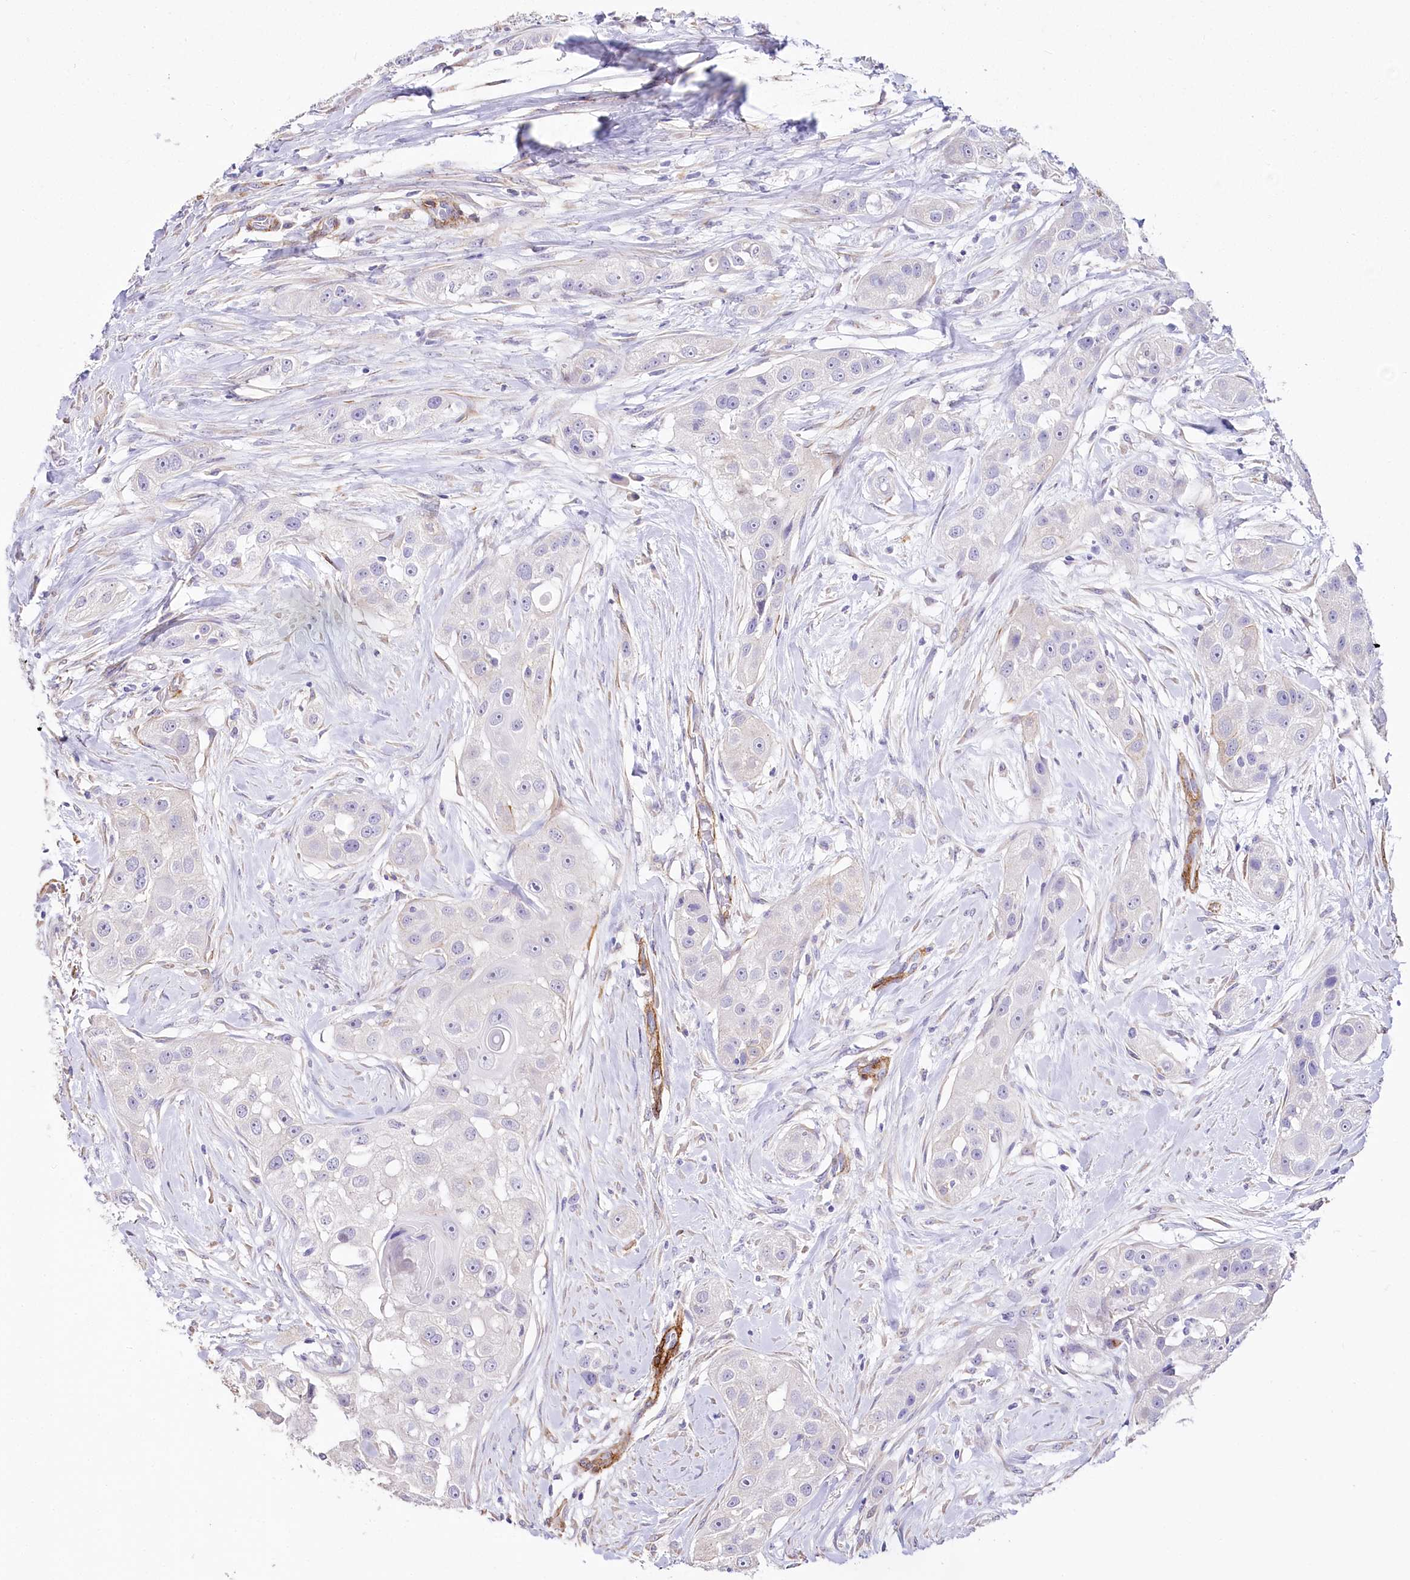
{"staining": {"intensity": "negative", "quantity": "none", "location": "none"}, "tissue": "head and neck cancer", "cell_type": "Tumor cells", "image_type": "cancer", "snomed": [{"axis": "morphology", "description": "Normal tissue, NOS"}, {"axis": "morphology", "description": "Squamous cell carcinoma, NOS"}, {"axis": "topography", "description": "Skeletal muscle"}, {"axis": "topography", "description": "Head-Neck"}], "caption": "This is a histopathology image of immunohistochemistry staining of head and neck cancer (squamous cell carcinoma), which shows no positivity in tumor cells.", "gene": "SYNPO2", "patient": {"sex": "male", "age": 51}}